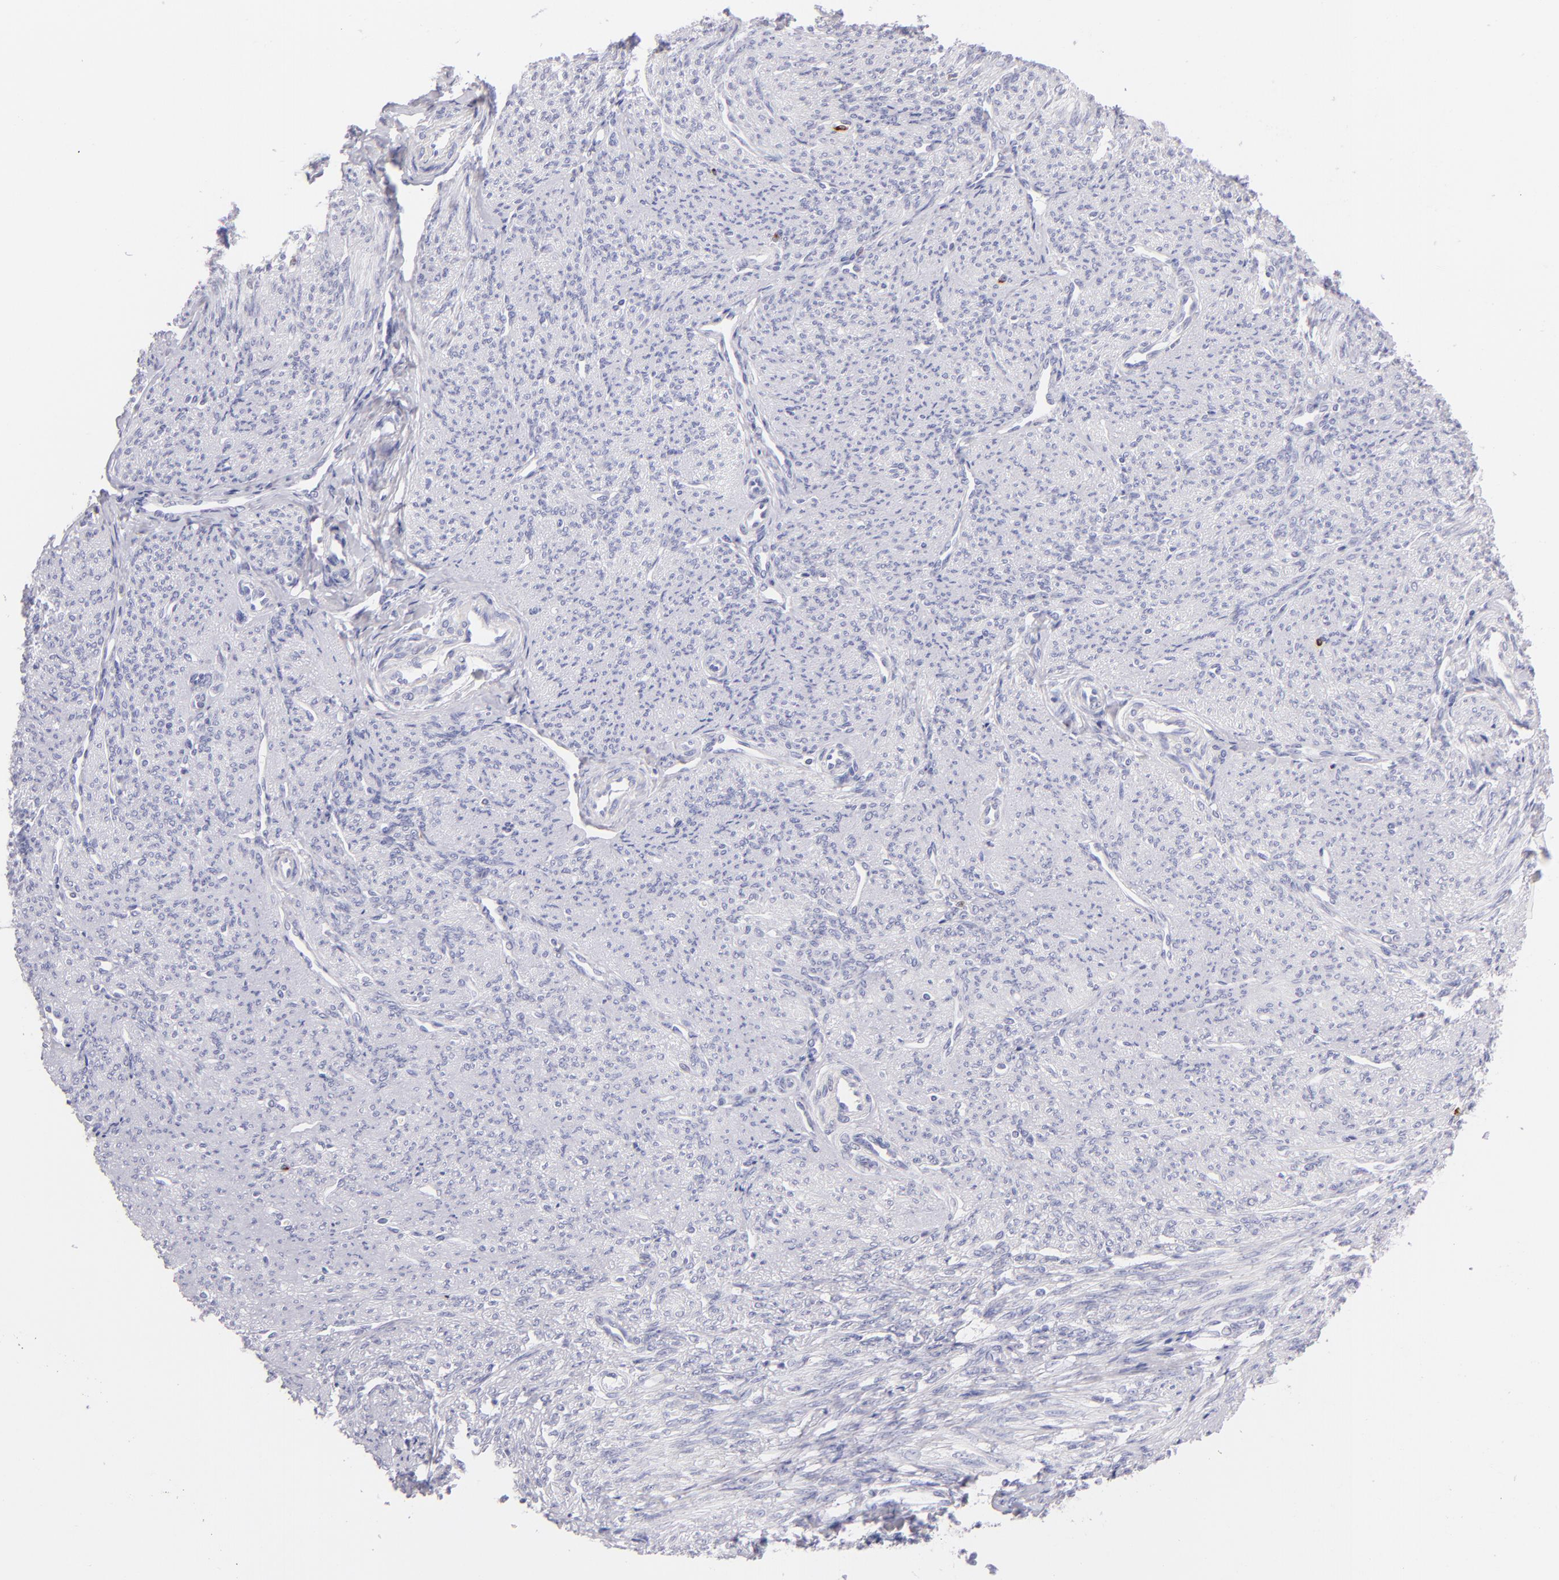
{"staining": {"intensity": "negative", "quantity": "none", "location": "none"}, "tissue": "smooth muscle", "cell_type": "Smooth muscle cells", "image_type": "normal", "snomed": [{"axis": "morphology", "description": "Normal tissue, NOS"}, {"axis": "topography", "description": "Cervix"}, {"axis": "topography", "description": "Endometrium"}], "caption": "IHC histopathology image of unremarkable smooth muscle: smooth muscle stained with DAB (3,3'-diaminobenzidine) displays no significant protein staining in smooth muscle cells.", "gene": "PRF1", "patient": {"sex": "female", "age": 65}}